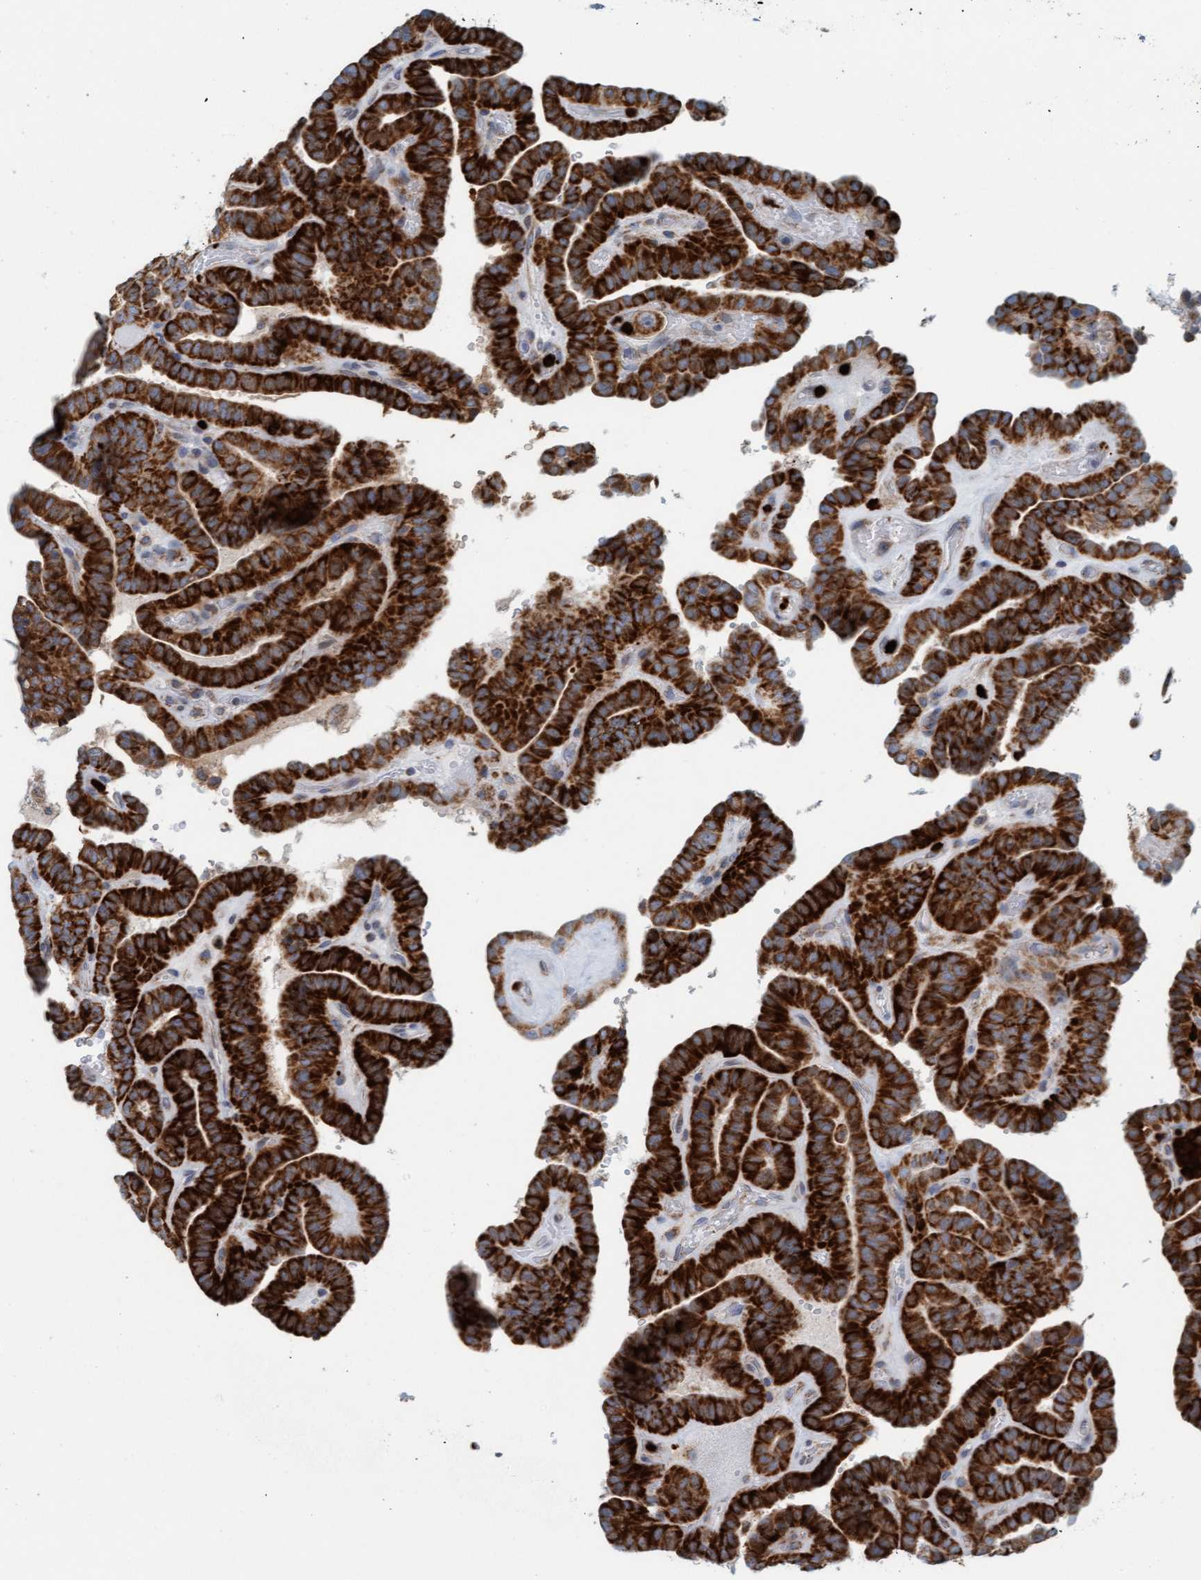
{"staining": {"intensity": "strong", "quantity": ">75%", "location": "cytoplasmic/membranous"}, "tissue": "thyroid cancer", "cell_type": "Tumor cells", "image_type": "cancer", "snomed": [{"axis": "morphology", "description": "Papillary adenocarcinoma, NOS"}, {"axis": "topography", "description": "Thyroid gland"}], "caption": "Human thyroid cancer (papillary adenocarcinoma) stained with a brown dye shows strong cytoplasmic/membranous positive expression in approximately >75% of tumor cells.", "gene": "B9D1", "patient": {"sex": "male", "age": 77}}